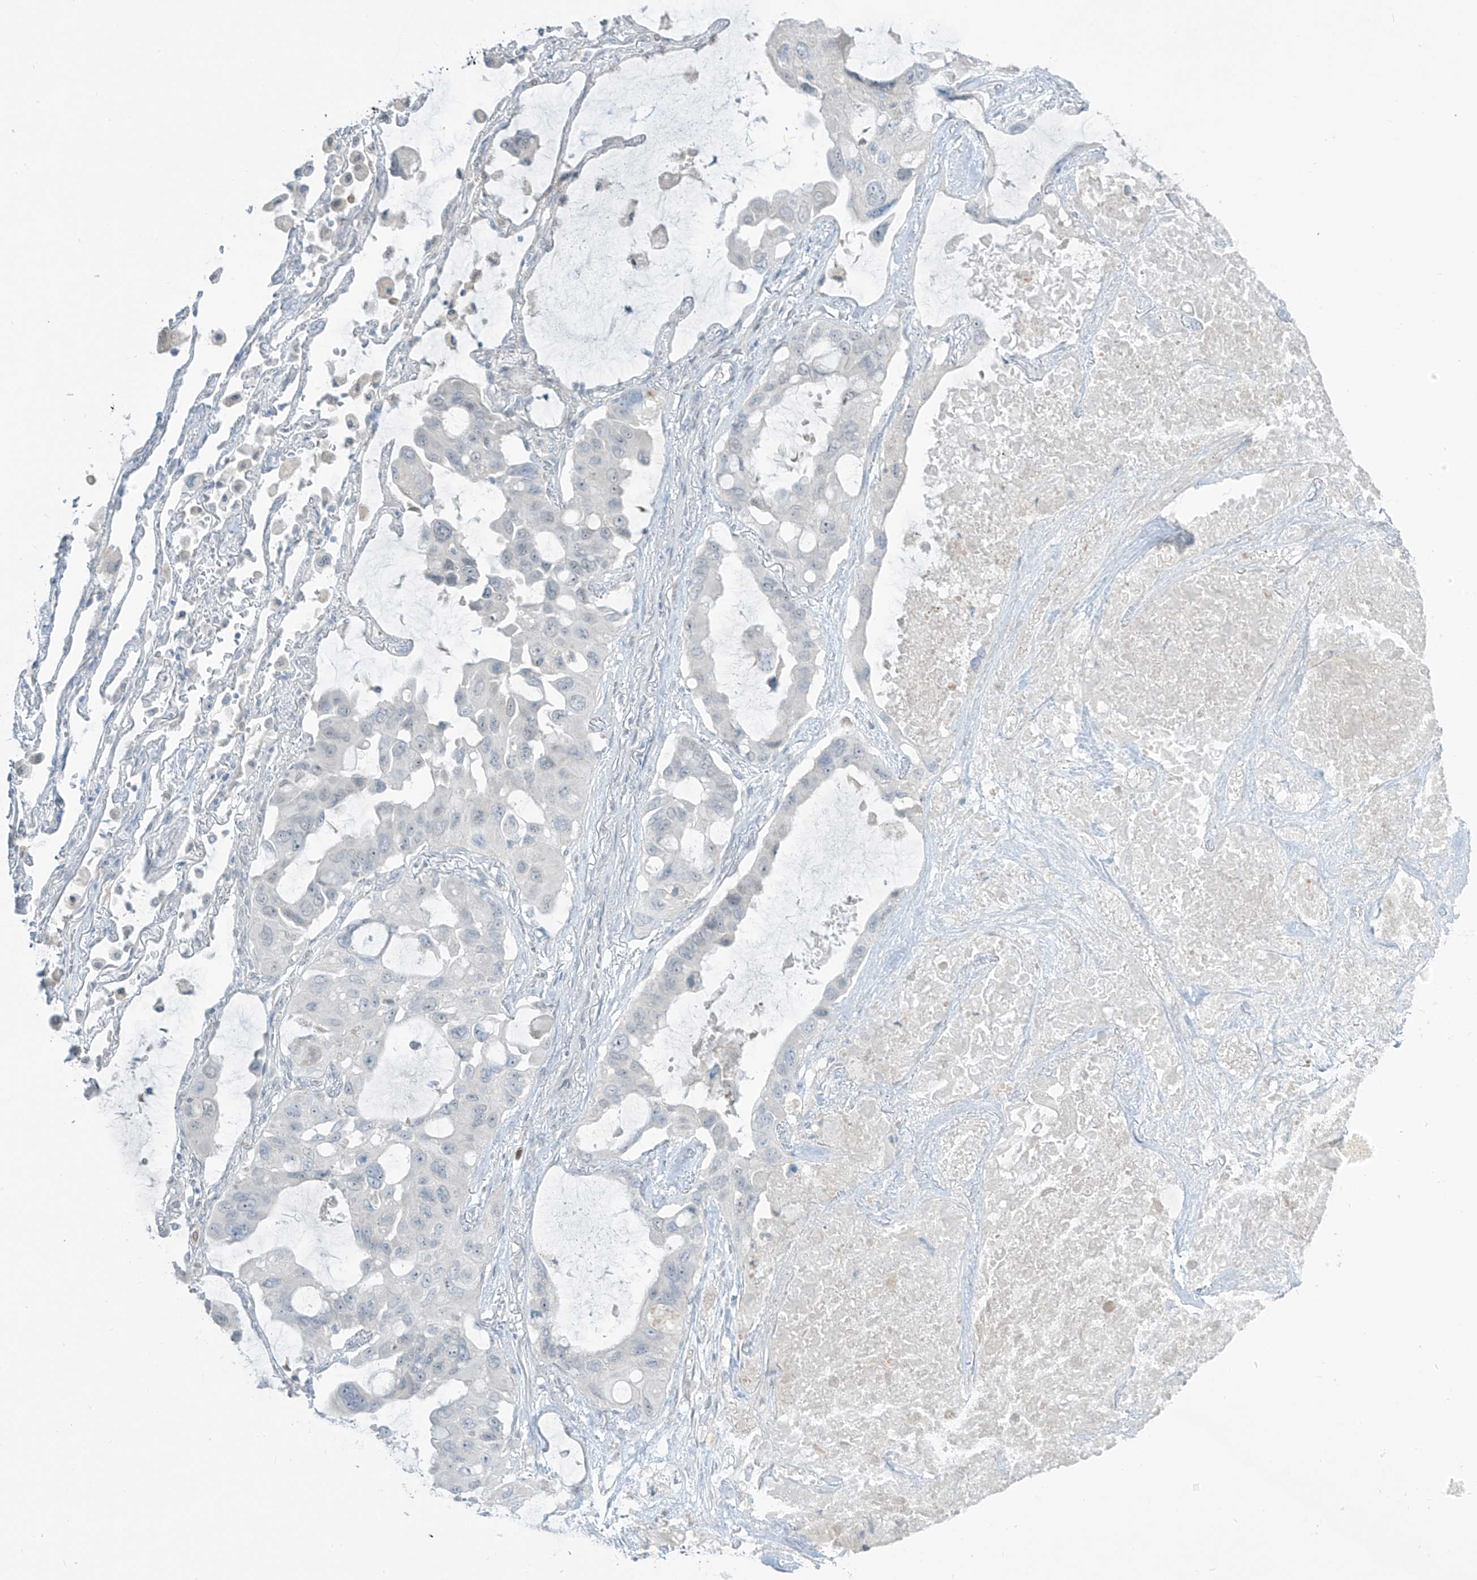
{"staining": {"intensity": "negative", "quantity": "none", "location": "none"}, "tissue": "lung cancer", "cell_type": "Tumor cells", "image_type": "cancer", "snomed": [{"axis": "morphology", "description": "Squamous cell carcinoma, NOS"}, {"axis": "topography", "description": "Lung"}], "caption": "This is a histopathology image of IHC staining of squamous cell carcinoma (lung), which shows no expression in tumor cells.", "gene": "PRDM6", "patient": {"sex": "female", "age": 73}}